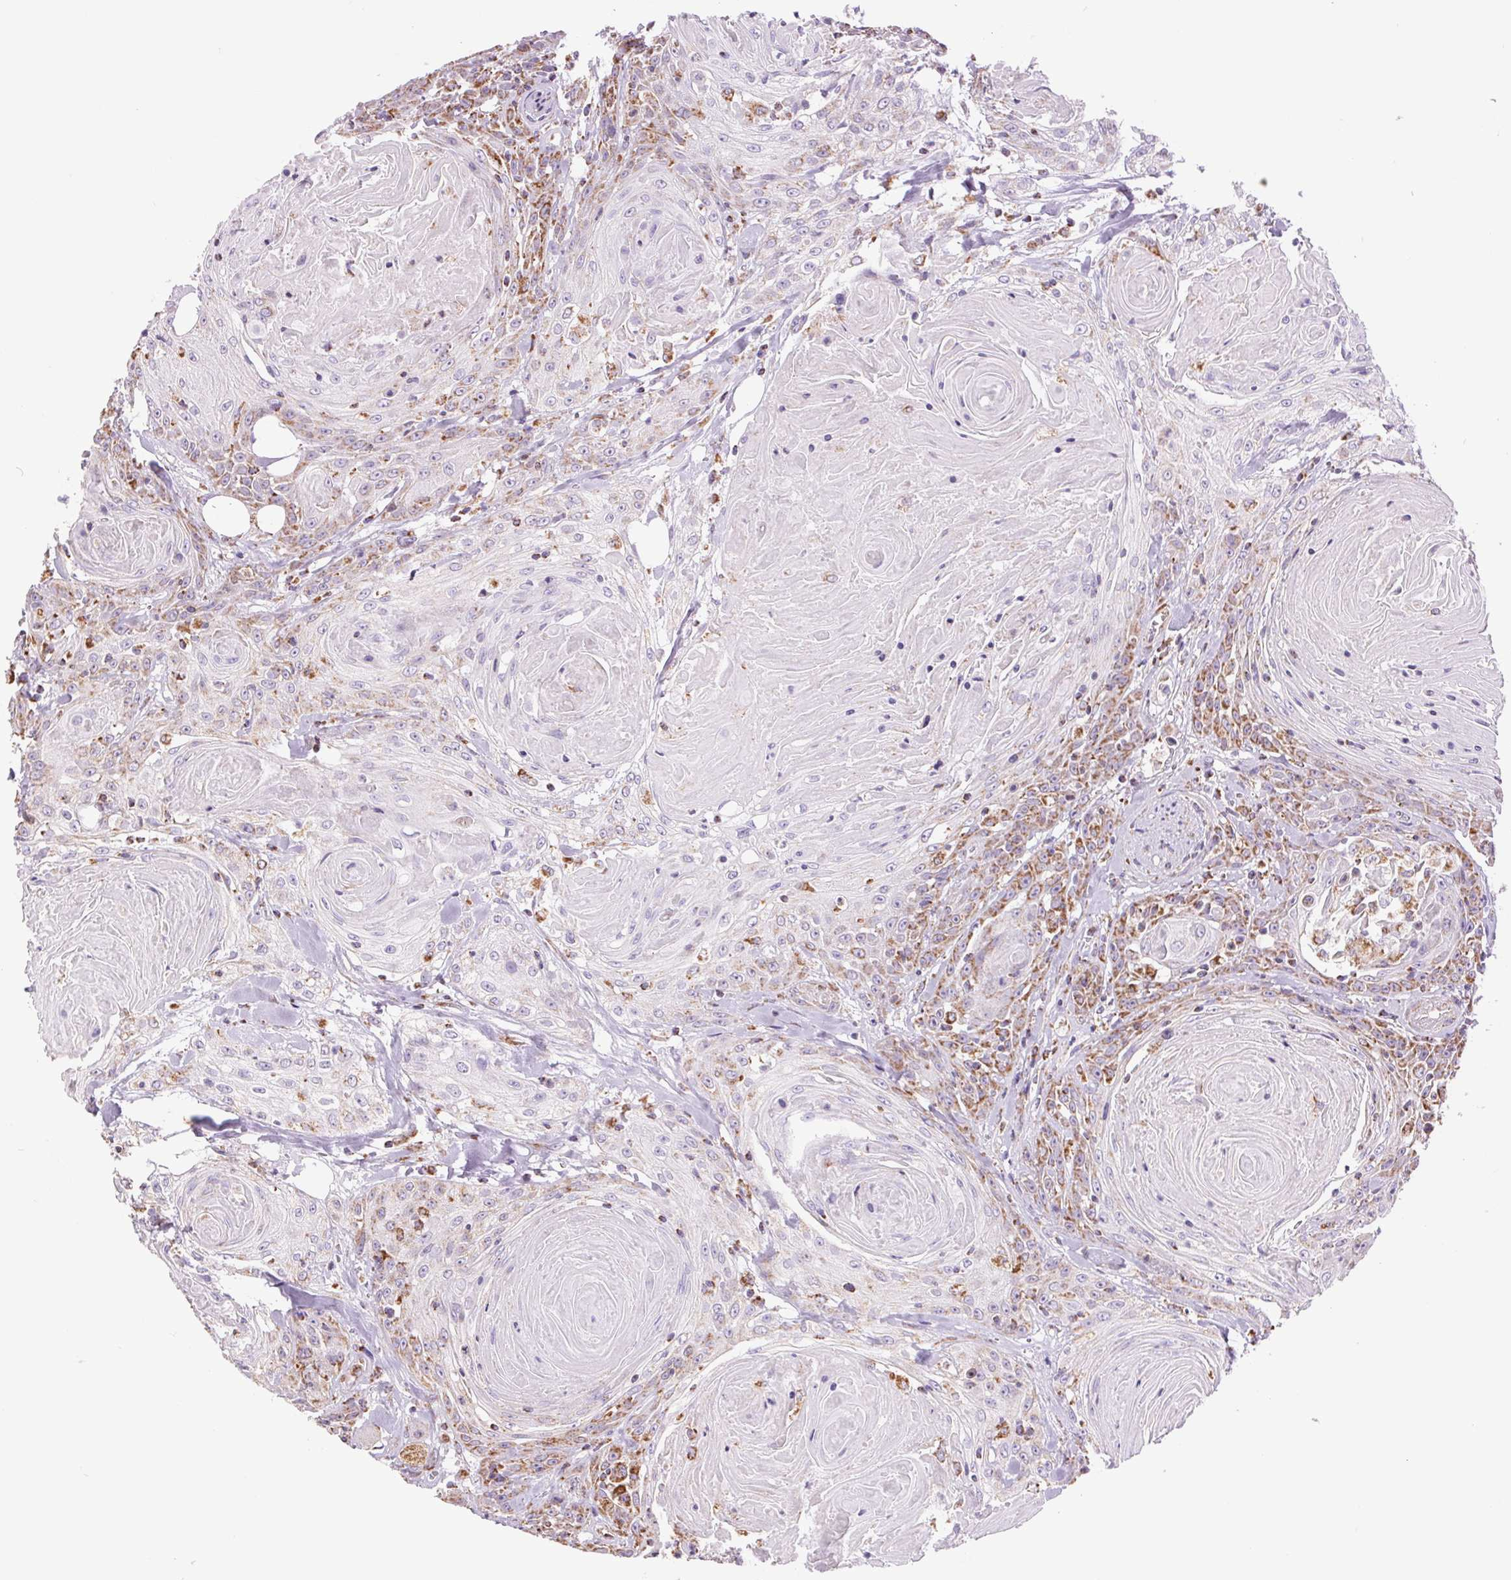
{"staining": {"intensity": "moderate", "quantity": "<25%", "location": "cytoplasmic/membranous"}, "tissue": "head and neck cancer", "cell_type": "Tumor cells", "image_type": "cancer", "snomed": [{"axis": "morphology", "description": "Squamous cell carcinoma, NOS"}, {"axis": "topography", "description": "Head-Neck"}], "caption": "Protein staining reveals moderate cytoplasmic/membranous positivity in about <25% of tumor cells in head and neck cancer (squamous cell carcinoma).", "gene": "ATP5PB", "patient": {"sex": "female", "age": 84}}